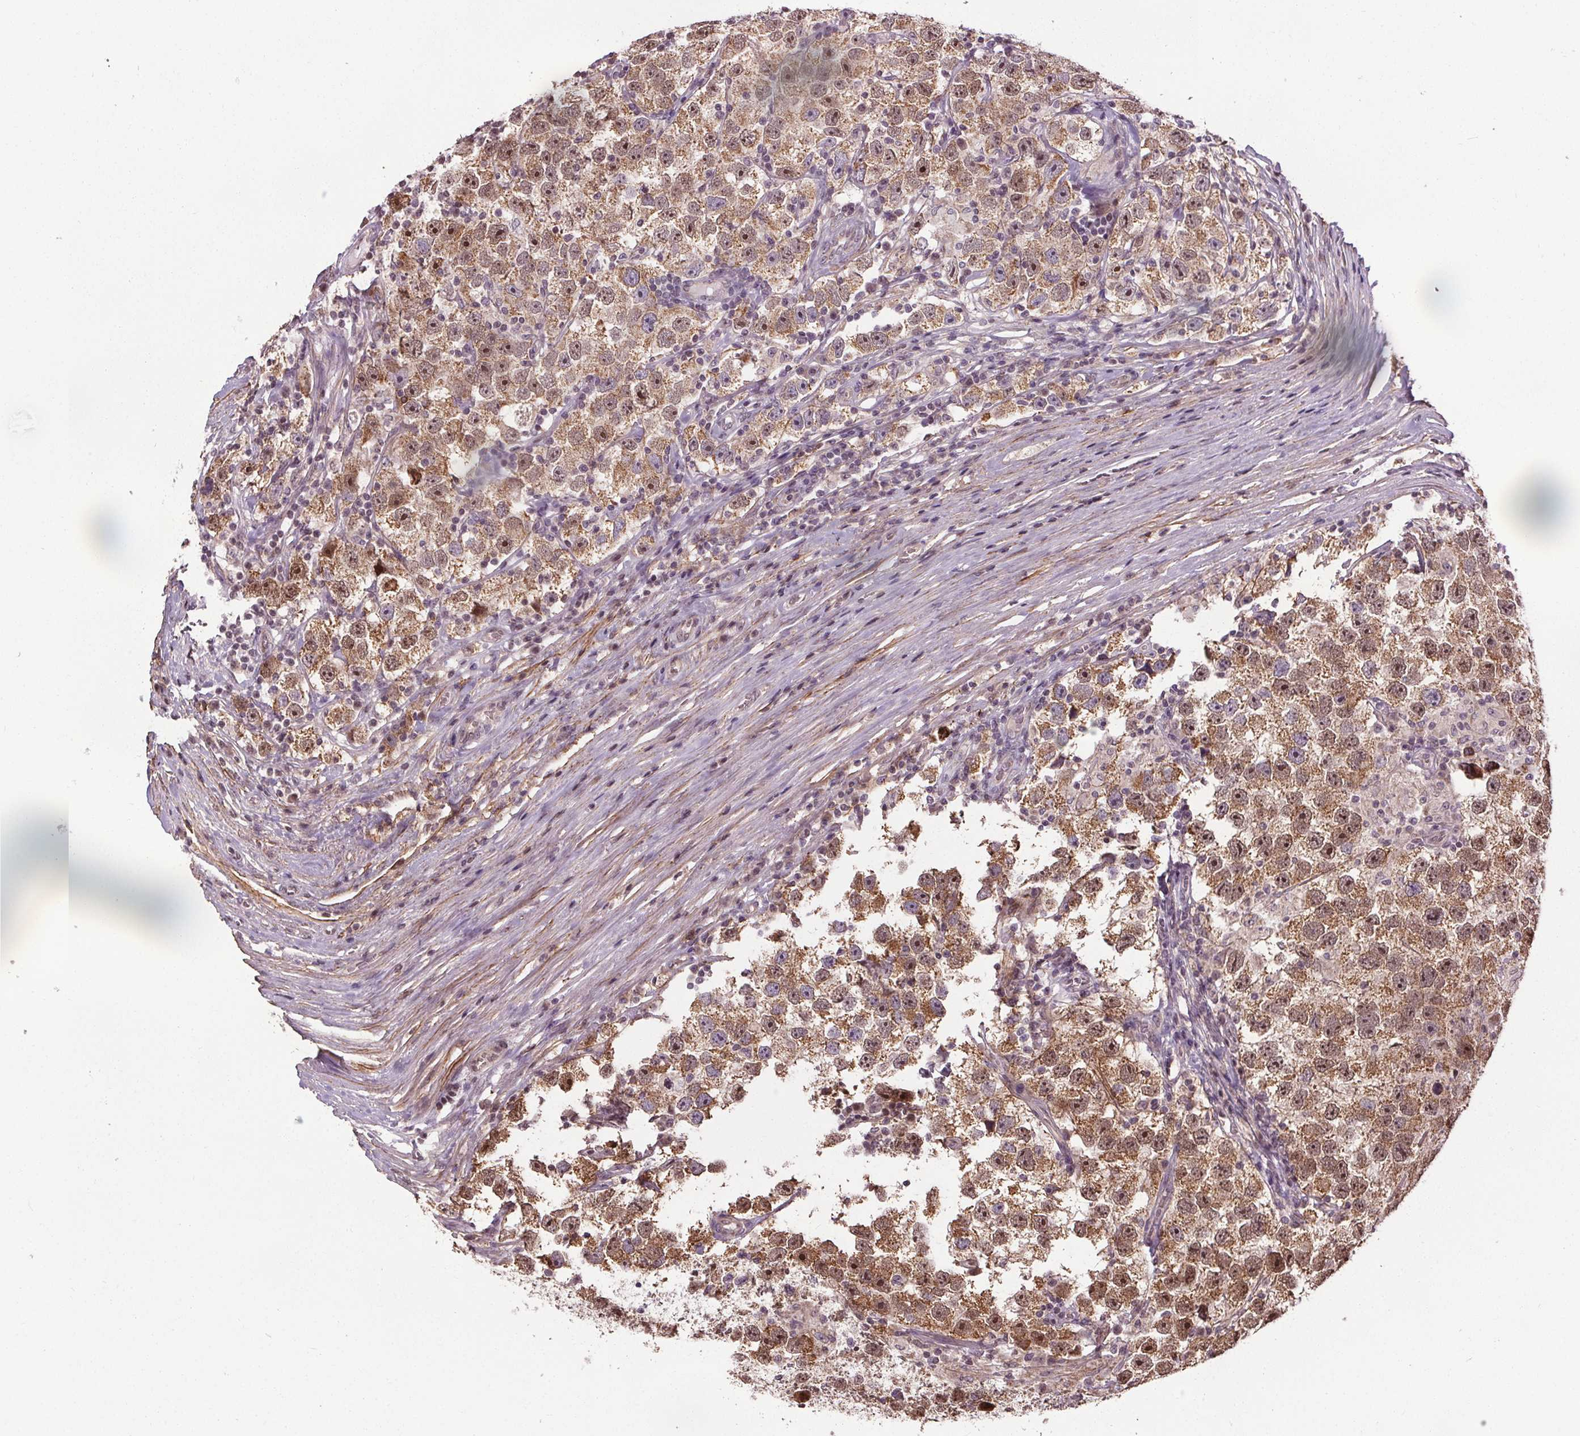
{"staining": {"intensity": "moderate", "quantity": ">75%", "location": "cytoplasmic/membranous,nuclear"}, "tissue": "testis cancer", "cell_type": "Tumor cells", "image_type": "cancer", "snomed": [{"axis": "morphology", "description": "Seminoma, NOS"}, {"axis": "topography", "description": "Testis"}], "caption": "A photomicrograph of testis seminoma stained for a protein shows moderate cytoplasmic/membranous and nuclear brown staining in tumor cells.", "gene": "KIAA0232", "patient": {"sex": "male", "age": 26}}